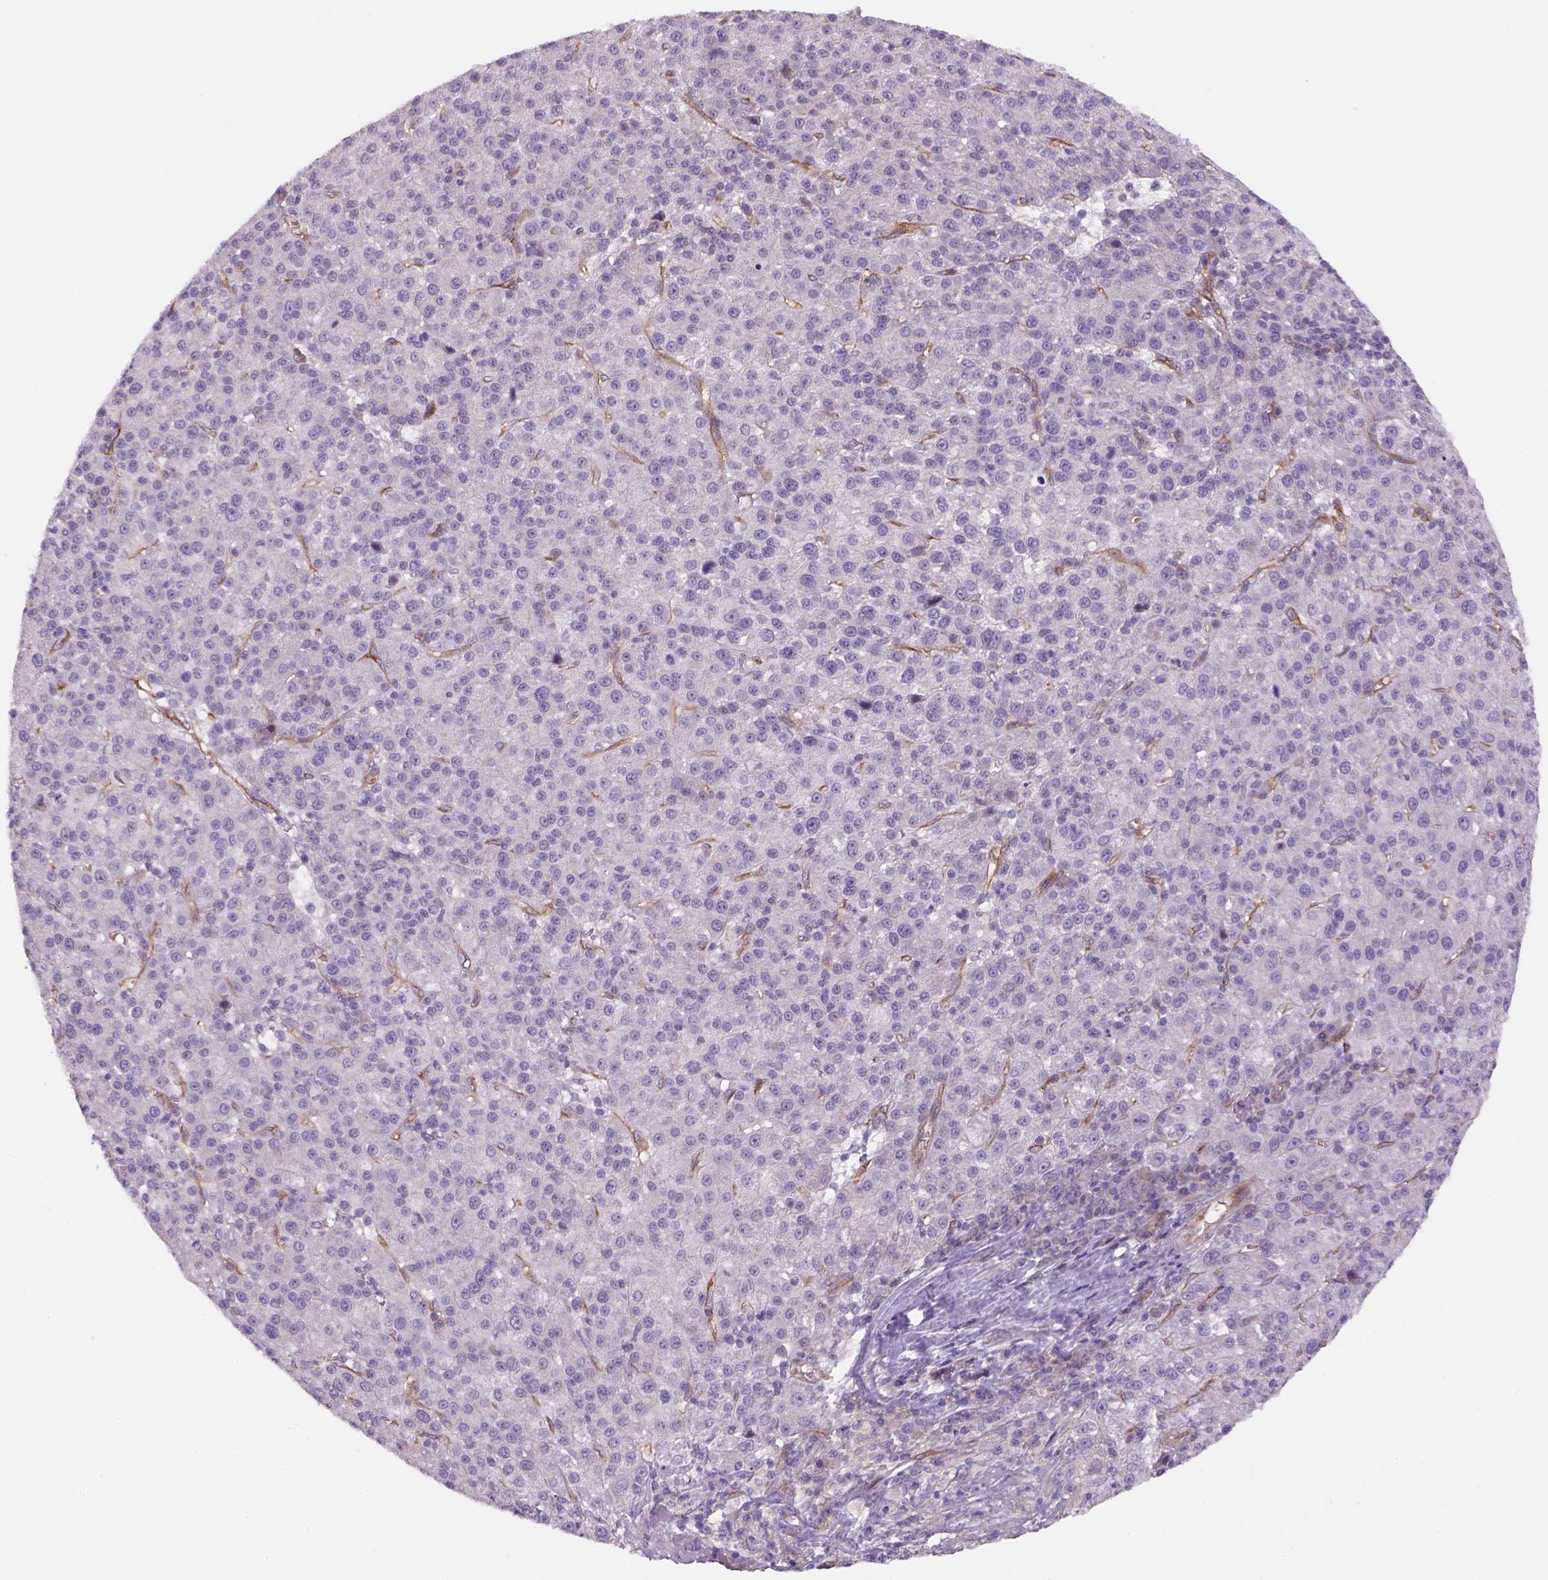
{"staining": {"intensity": "negative", "quantity": "none", "location": "none"}, "tissue": "liver cancer", "cell_type": "Tumor cells", "image_type": "cancer", "snomed": [{"axis": "morphology", "description": "Carcinoma, Hepatocellular, NOS"}, {"axis": "topography", "description": "Liver"}], "caption": "This image is of hepatocellular carcinoma (liver) stained with IHC to label a protein in brown with the nuclei are counter-stained blue. There is no staining in tumor cells.", "gene": "VSTM5", "patient": {"sex": "female", "age": 60}}